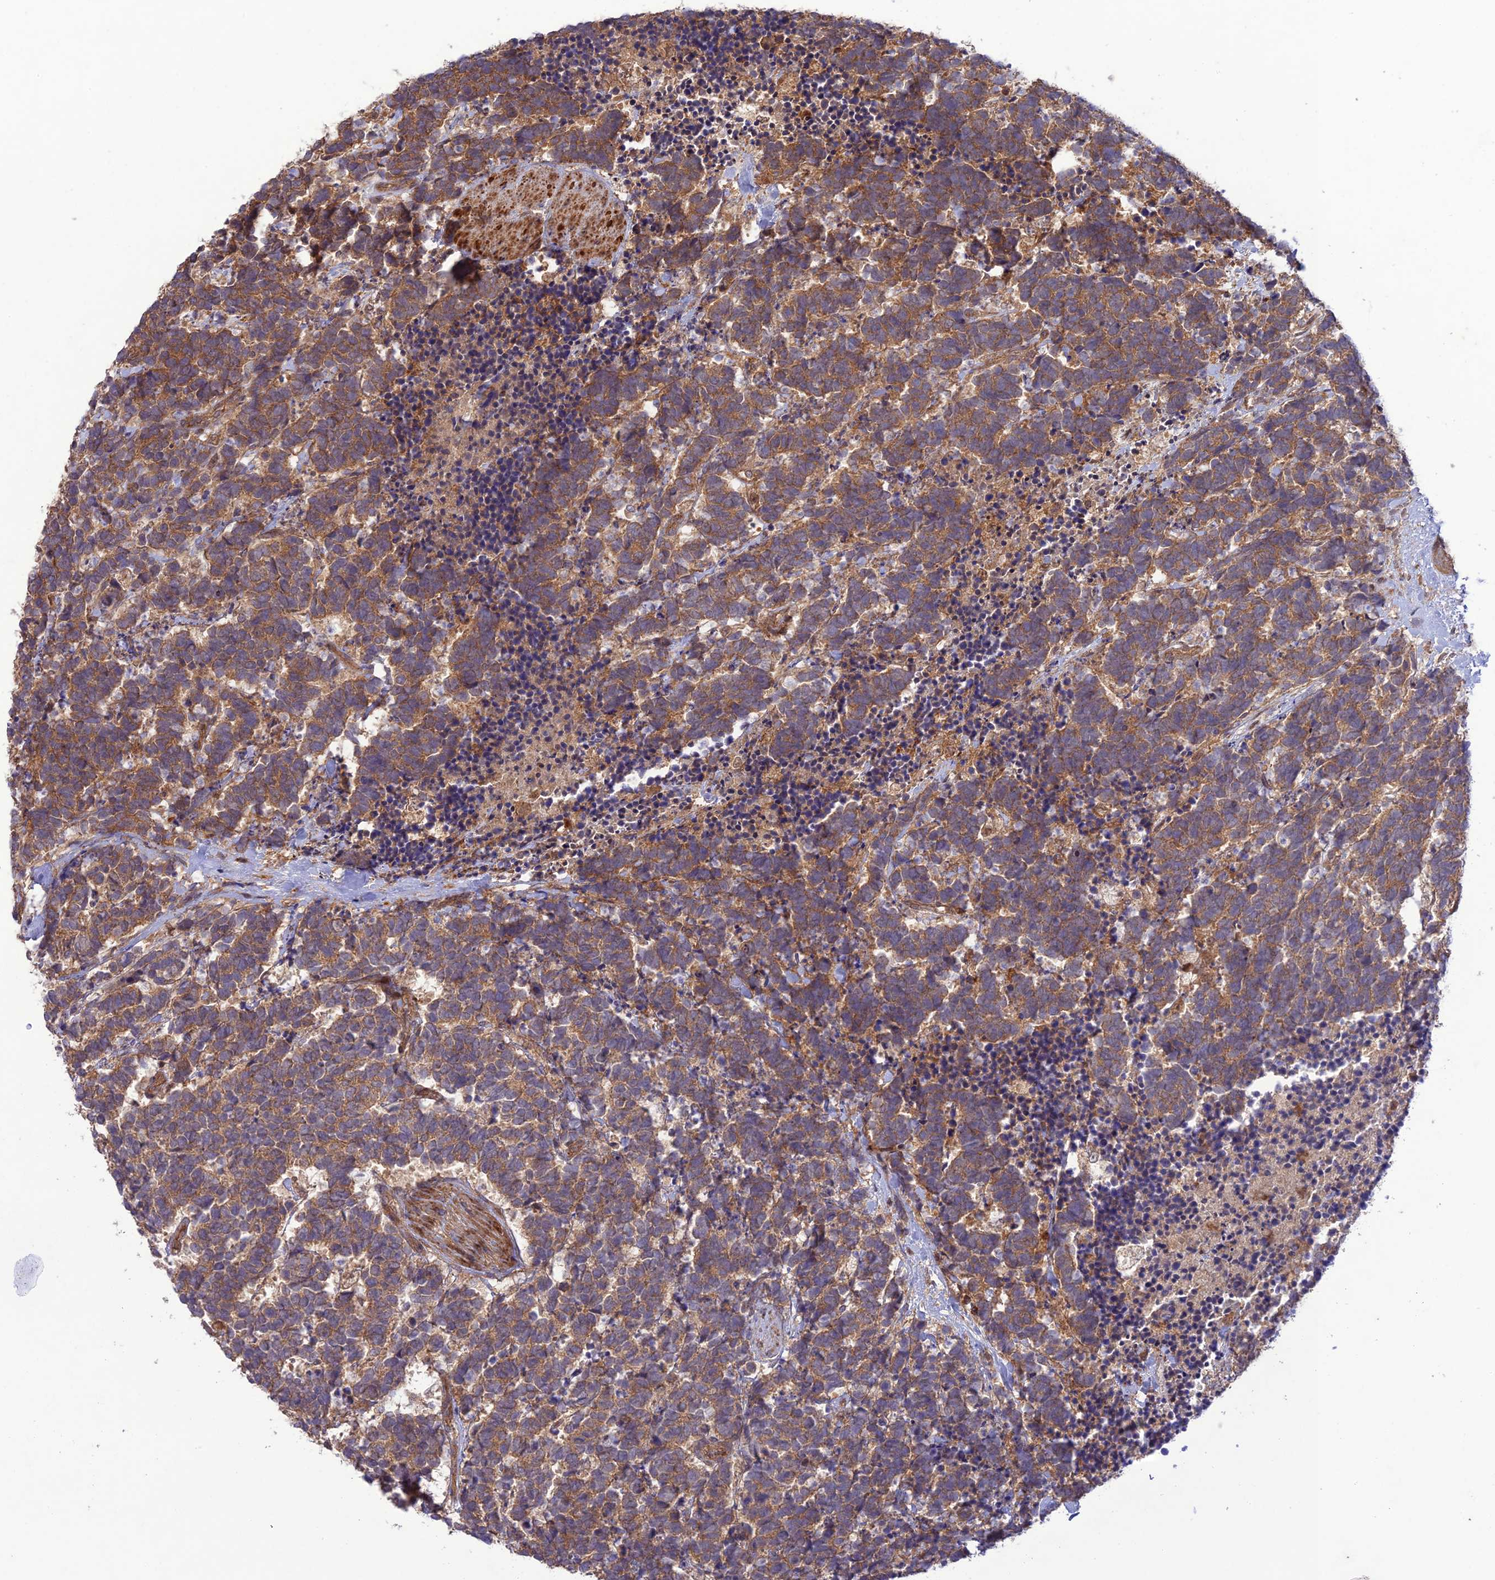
{"staining": {"intensity": "moderate", "quantity": ">75%", "location": "cytoplasmic/membranous"}, "tissue": "carcinoid", "cell_type": "Tumor cells", "image_type": "cancer", "snomed": [{"axis": "morphology", "description": "Carcinoma, NOS"}, {"axis": "morphology", "description": "Carcinoid, malignant, NOS"}, {"axis": "topography", "description": "Prostate"}], "caption": "Moderate cytoplasmic/membranous positivity for a protein is appreciated in about >75% of tumor cells of carcinoid using immunohistochemistry (IHC).", "gene": "FCHSD1", "patient": {"sex": "male", "age": 57}}